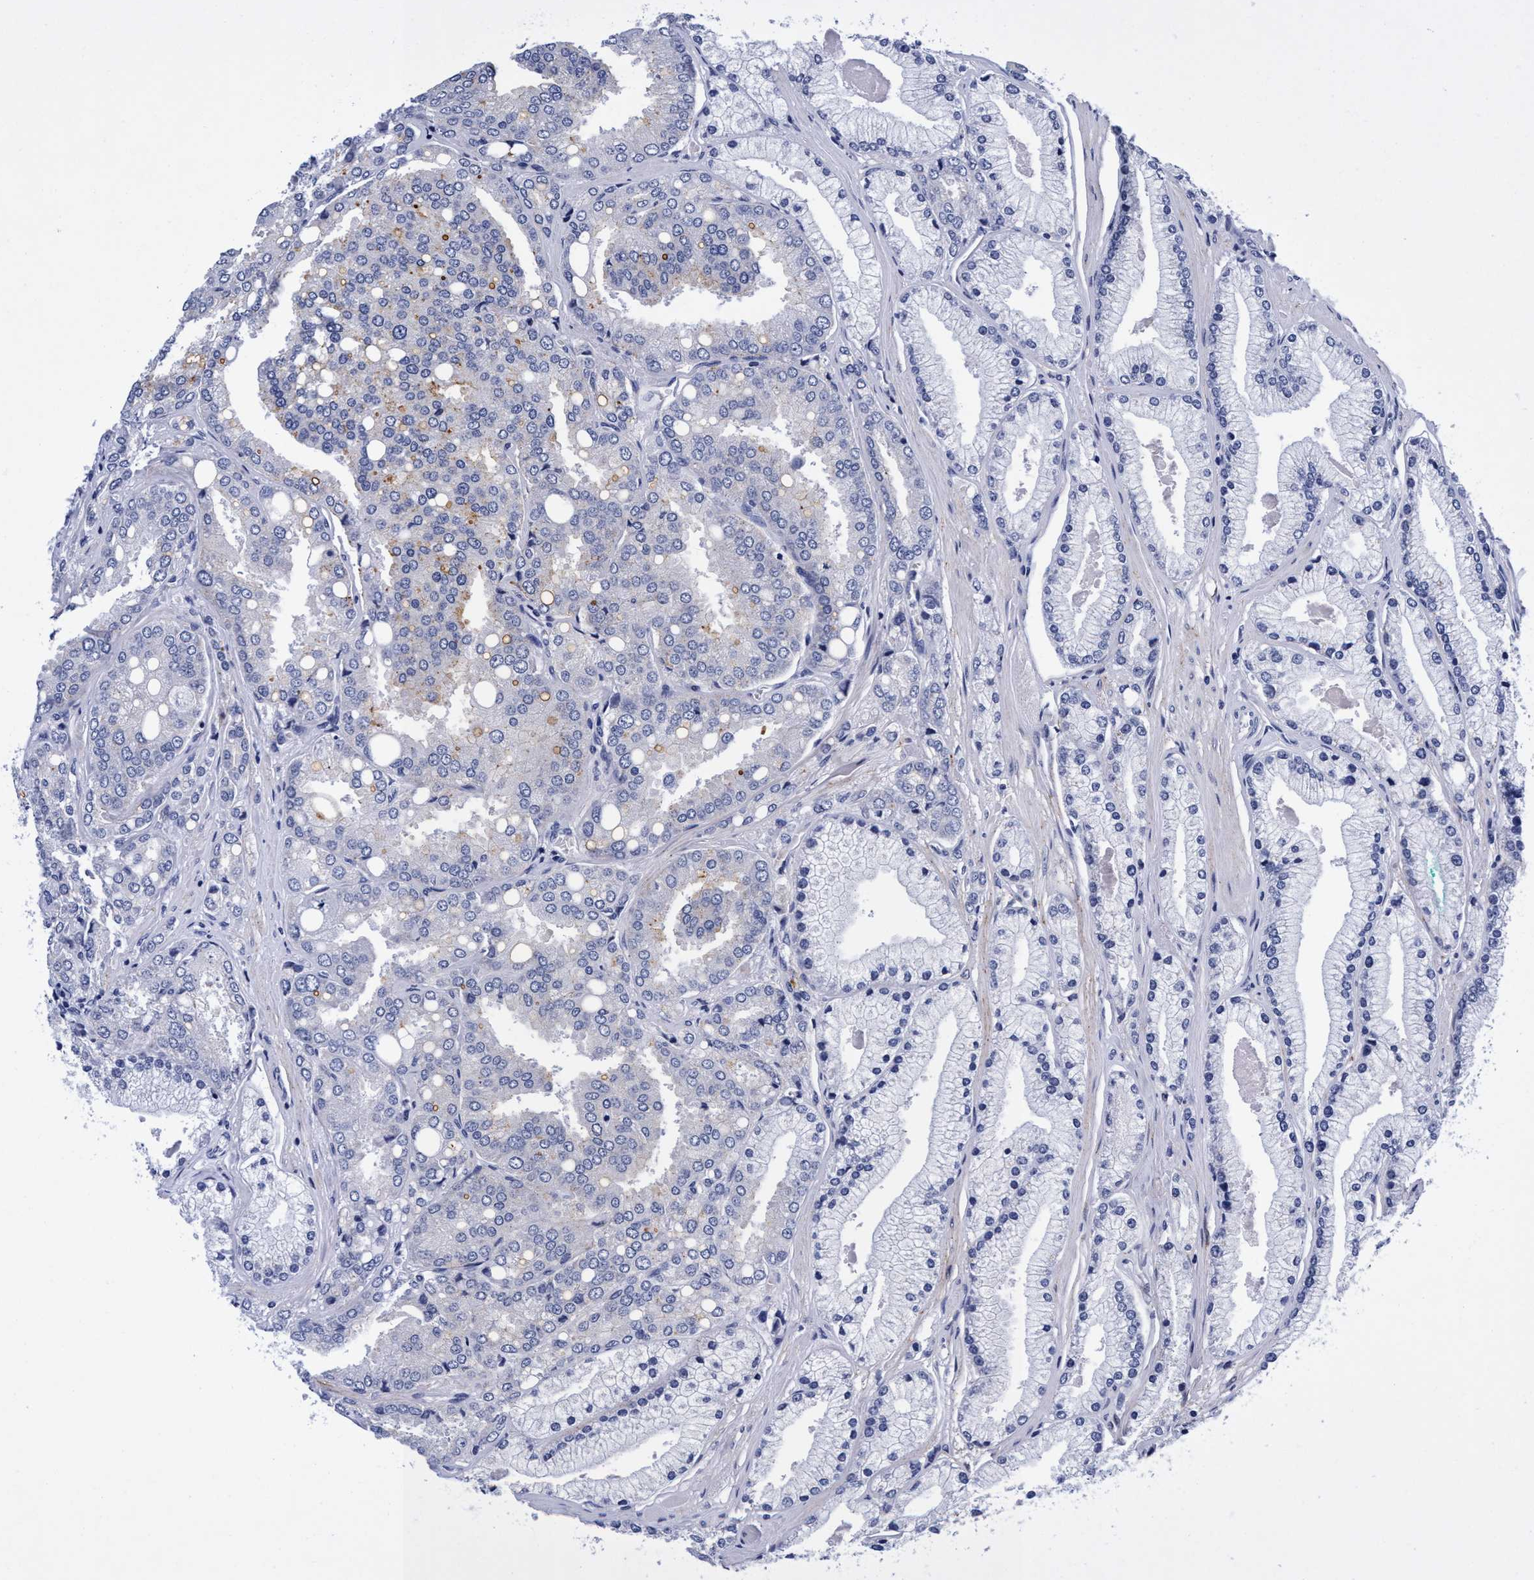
{"staining": {"intensity": "weak", "quantity": "<25%", "location": "cytoplasmic/membranous"}, "tissue": "prostate cancer", "cell_type": "Tumor cells", "image_type": "cancer", "snomed": [{"axis": "morphology", "description": "Adenocarcinoma, High grade"}, {"axis": "topography", "description": "Prostate"}], "caption": "A photomicrograph of human prostate adenocarcinoma (high-grade) is negative for staining in tumor cells.", "gene": "PLPPR1", "patient": {"sex": "male", "age": 50}}